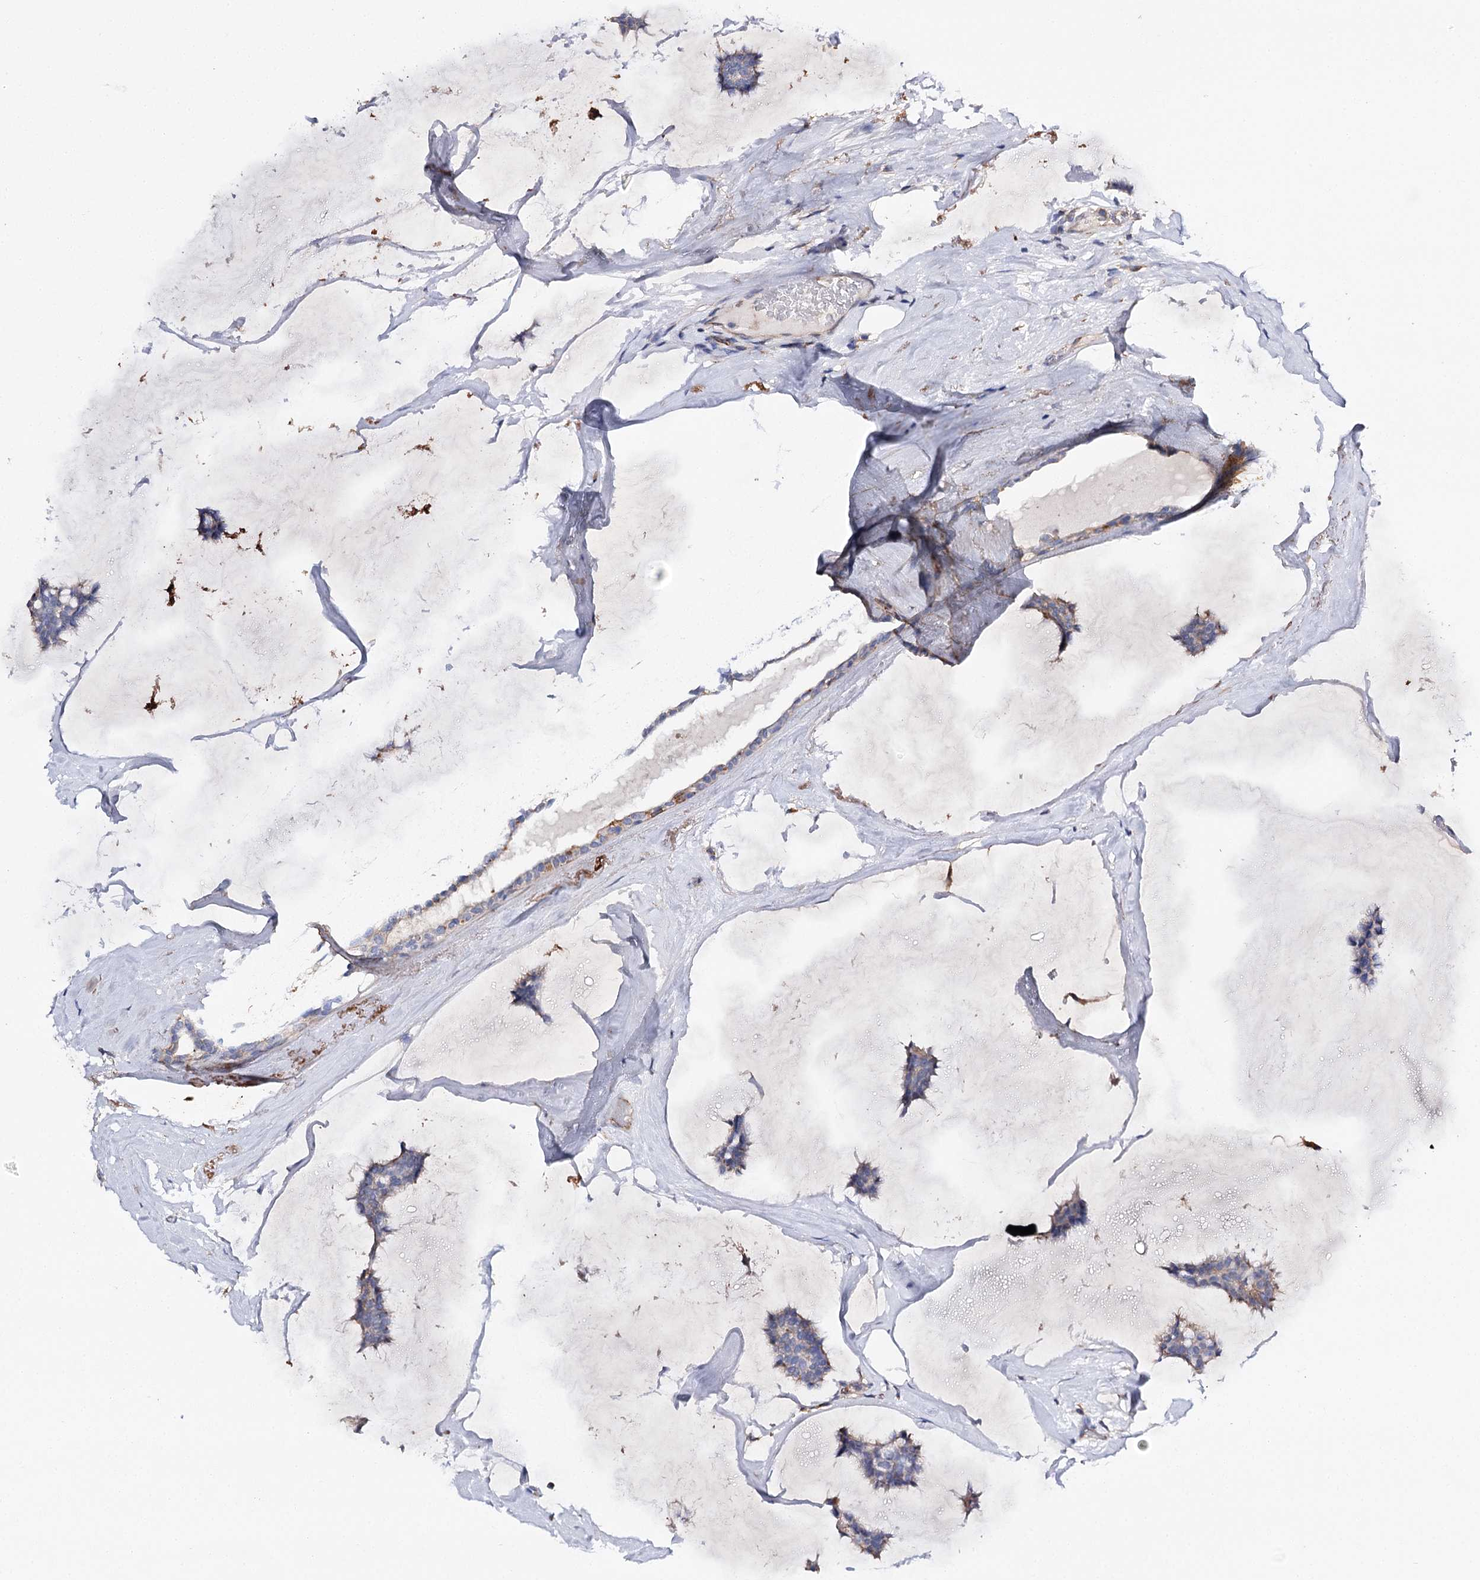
{"staining": {"intensity": "negative", "quantity": "none", "location": "none"}, "tissue": "breast cancer", "cell_type": "Tumor cells", "image_type": "cancer", "snomed": [{"axis": "morphology", "description": "Duct carcinoma"}, {"axis": "topography", "description": "Breast"}], "caption": "High magnification brightfield microscopy of breast cancer (infiltrating ductal carcinoma) stained with DAB (3,3'-diaminobenzidine) (brown) and counterstained with hematoxylin (blue): tumor cells show no significant expression.", "gene": "EPYC", "patient": {"sex": "female", "age": 93}}